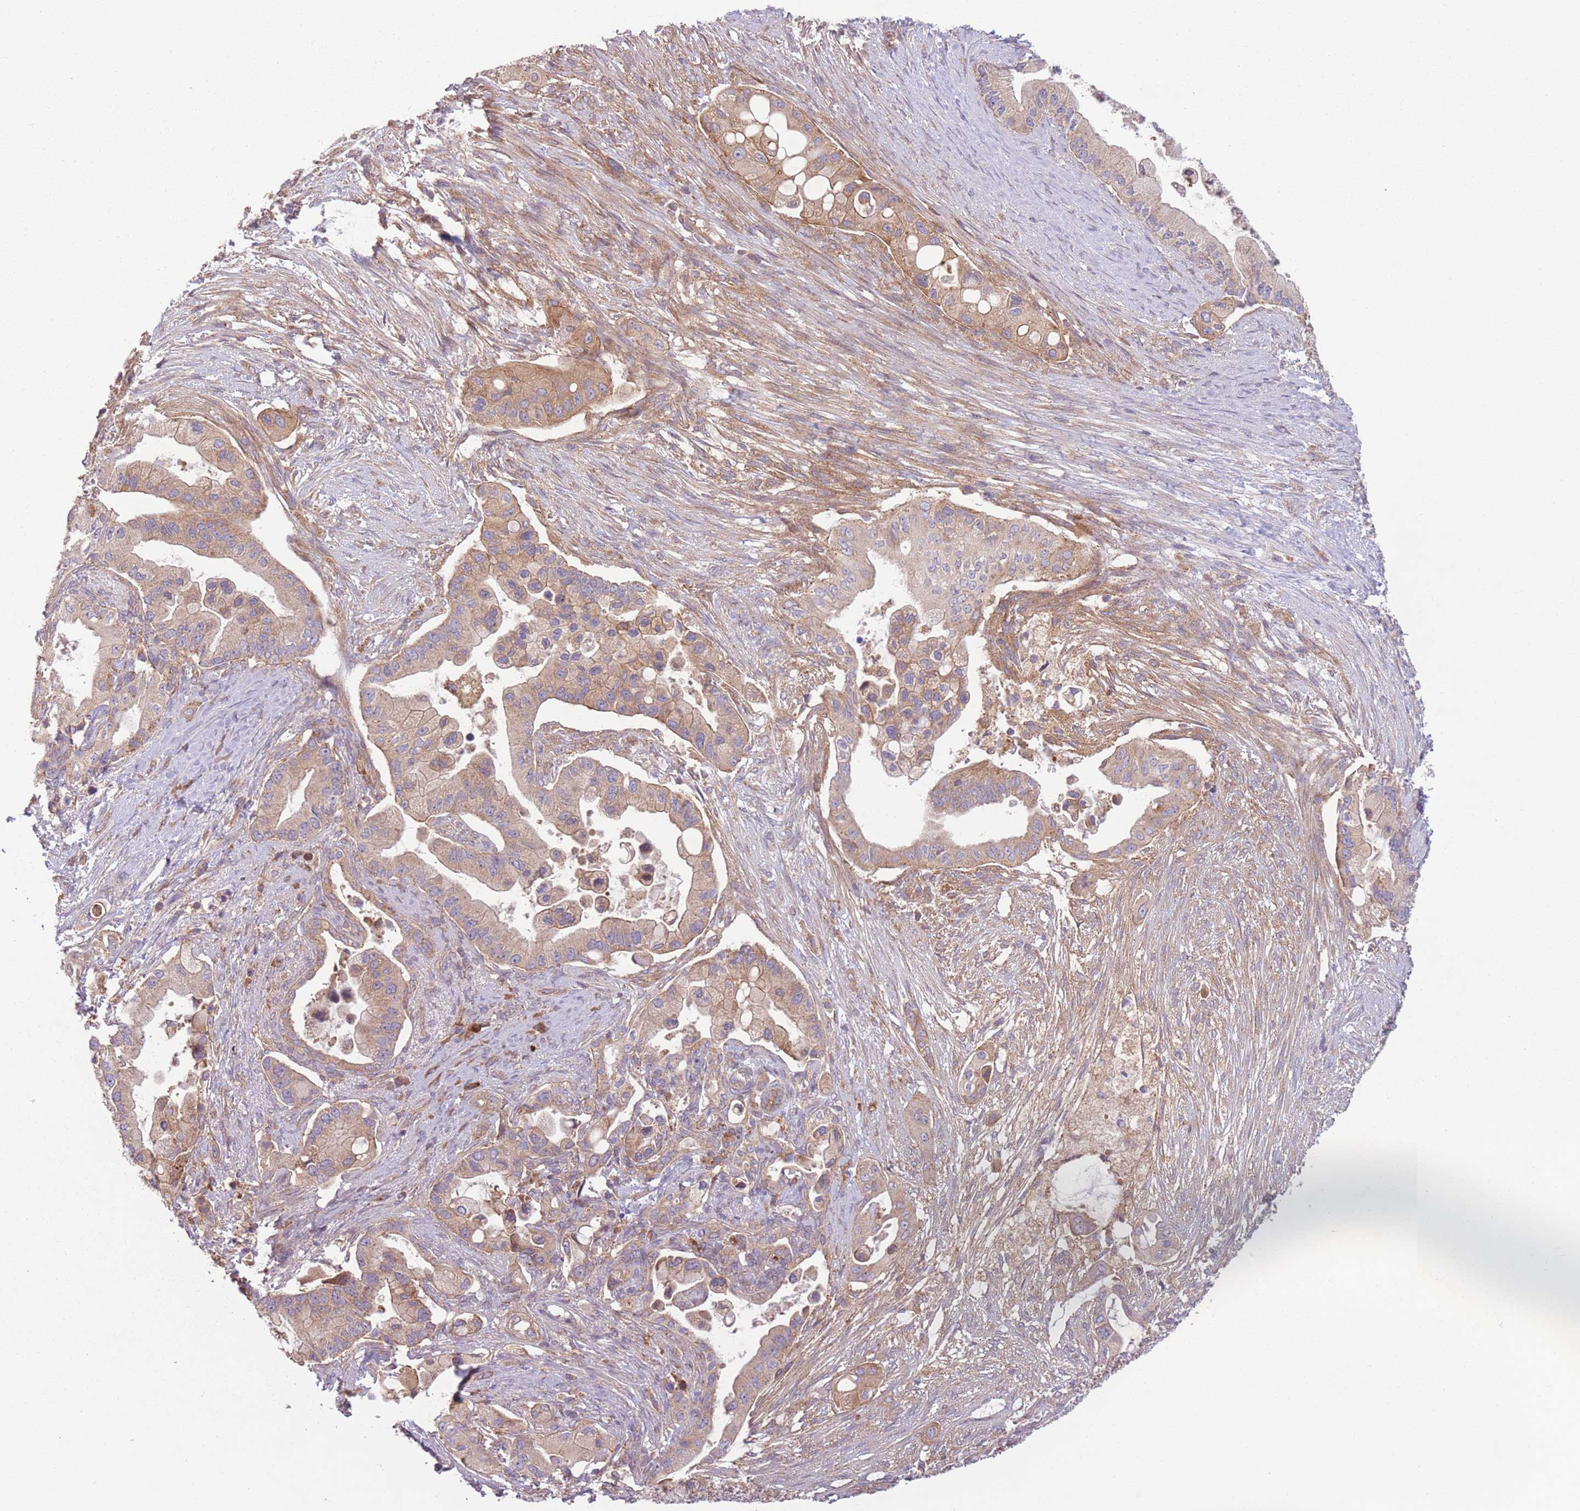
{"staining": {"intensity": "weak", "quantity": ">75%", "location": "cytoplasmic/membranous"}, "tissue": "pancreatic cancer", "cell_type": "Tumor cells", "image_type": "cancer", "snomed": [{"axis": "morphology", "description": "Adenocarcinoma, NOS"}, {"axis": "topography", "description": "Pancreas"}], "caption": "About >75% of tumor cells in human adenocarcinoma (pancreatic) show weak cytoplasmic/membranous protein staining as visualized by brown immunohistochemical staining.", "gene": "WASHC2A", "patient": {"sex": "male", "age": 57}}